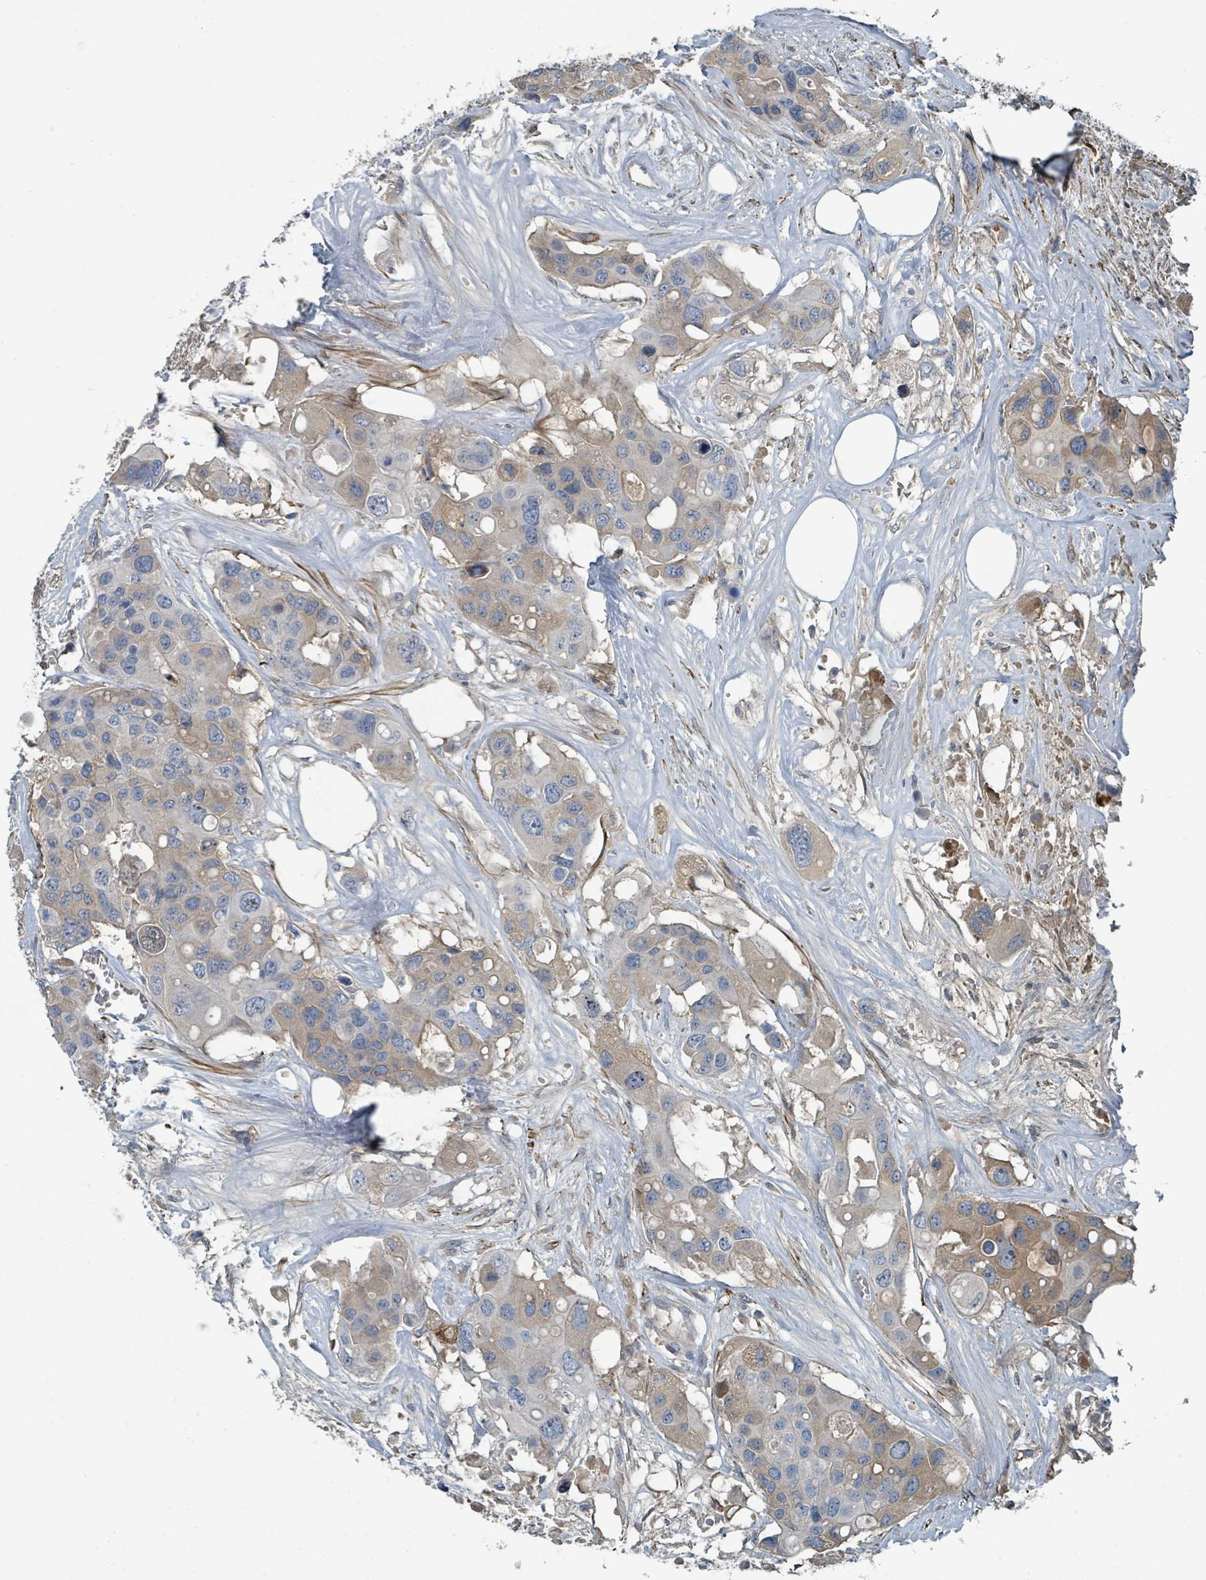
{"staining": {"intensity": "weak", "quantity": "25%-75%", "location": "cytoplasmic/membranous"}, "tissue": "colorectal cancer", "cell_type": "Tumor cells", "image_type": "cancer", "snomed": [{"axis": "morphology", "description": "Adenocarcinoma, NOS"}, {"axis": "topography", "description": "Colon"}], "caption": "Immunohistochemical staining of colorectal cancer reveals low levels of weak cytoplasmic/membranous expression in approximately 25%-75% of tumor cells.", "gene": "SLC44A5", "patient": {"sex": "male", "age": 77}}